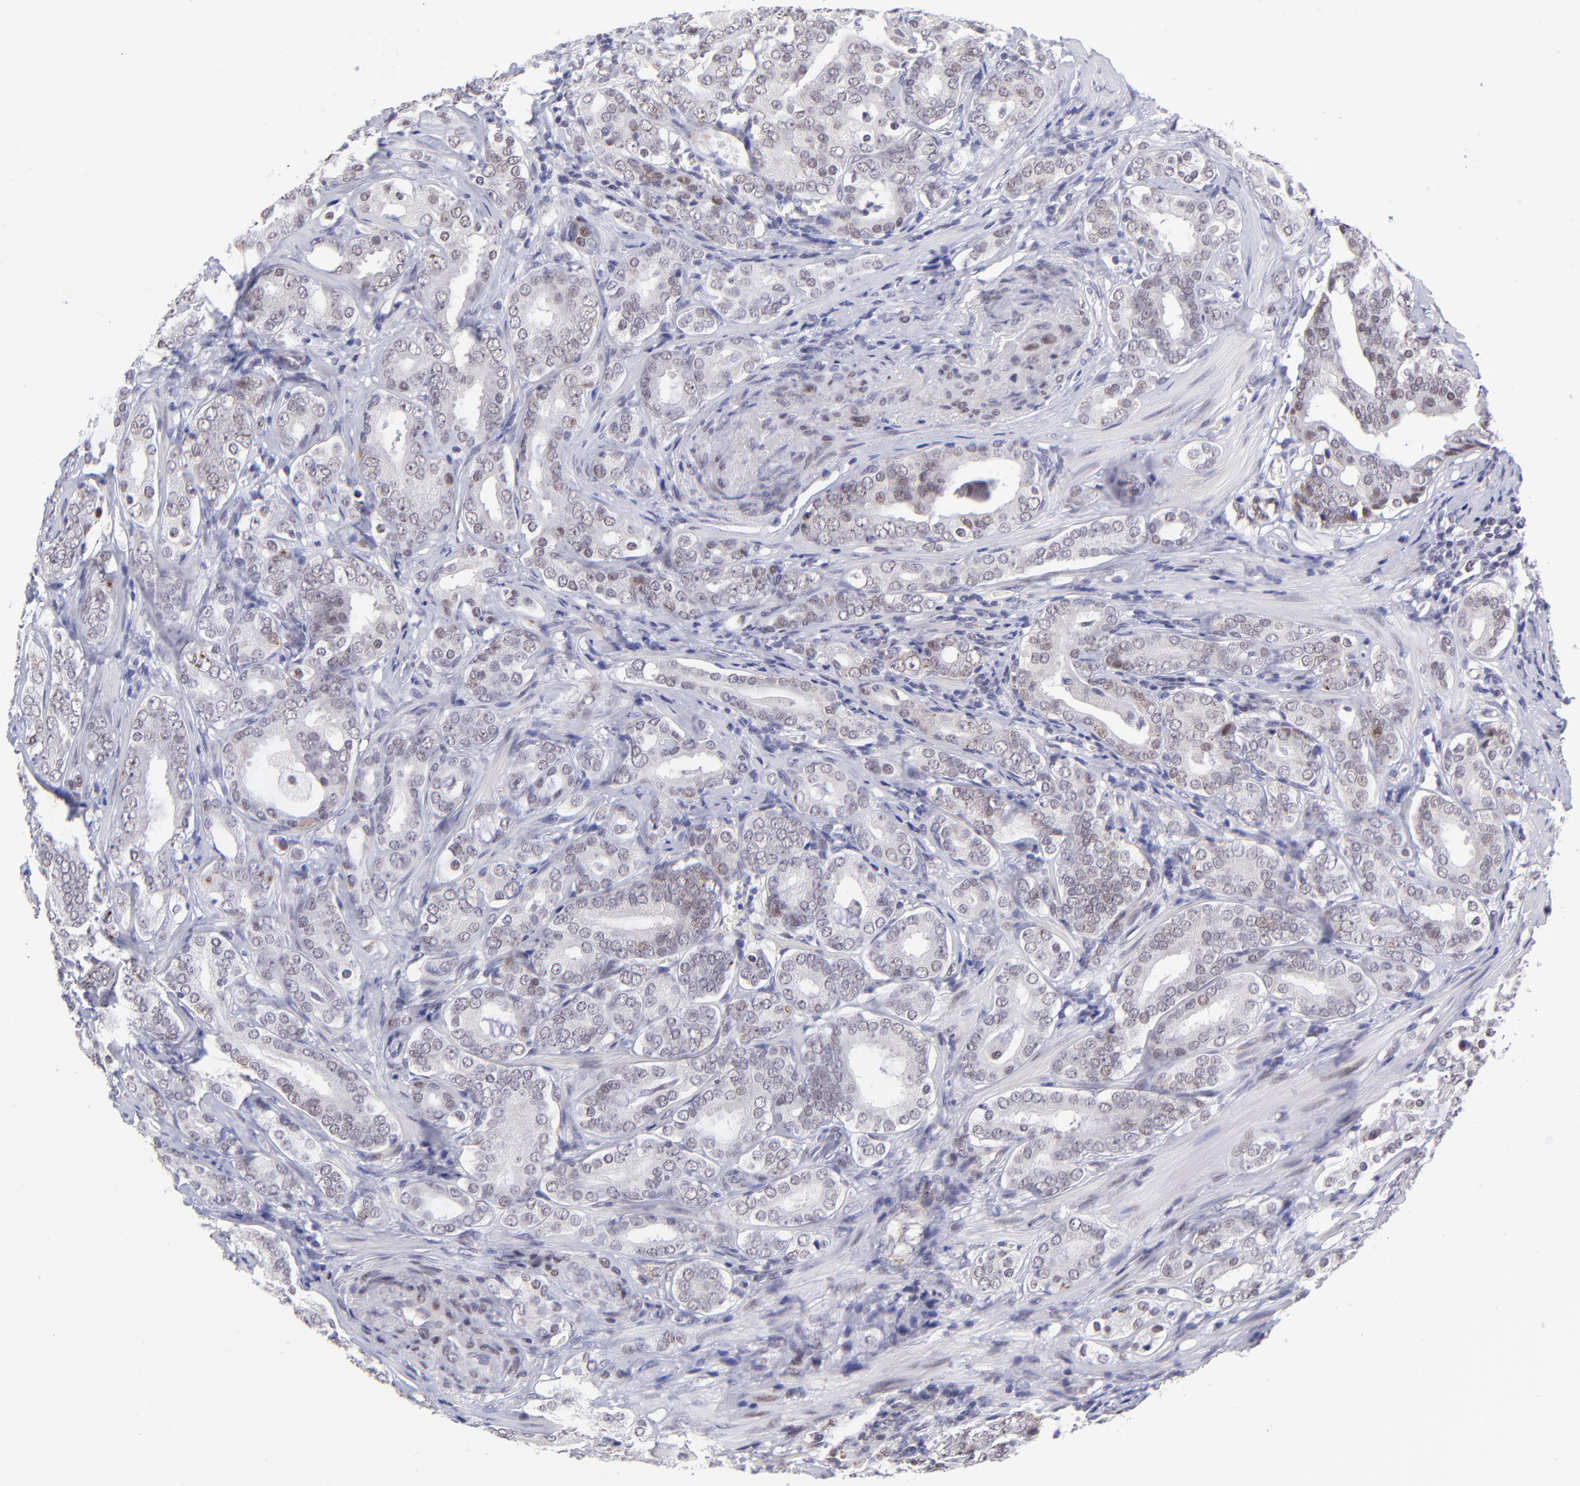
{"staining": {"intensity": "weak", "quantity": "<25%", "location": "nuclear"}, "tissue": "prostate cancer", "cell_type": "Tumor cells", "image_type": "cancer", "snomed": [{"axis": "morphology", "description": "Adenocarcinoma, Medium grade"}, {"axis": "topography", "description": "Prostate"}], "caption": "Immunohistochemistry micrograph of prostate cancer stained for a protein (brown), which demonstrates no expression in tumor cells. (Immunohistochemistry, brightfield microscopy, high magnification).", "gene": "SOX6", "patient": {"sex": "male", "age": 68}}